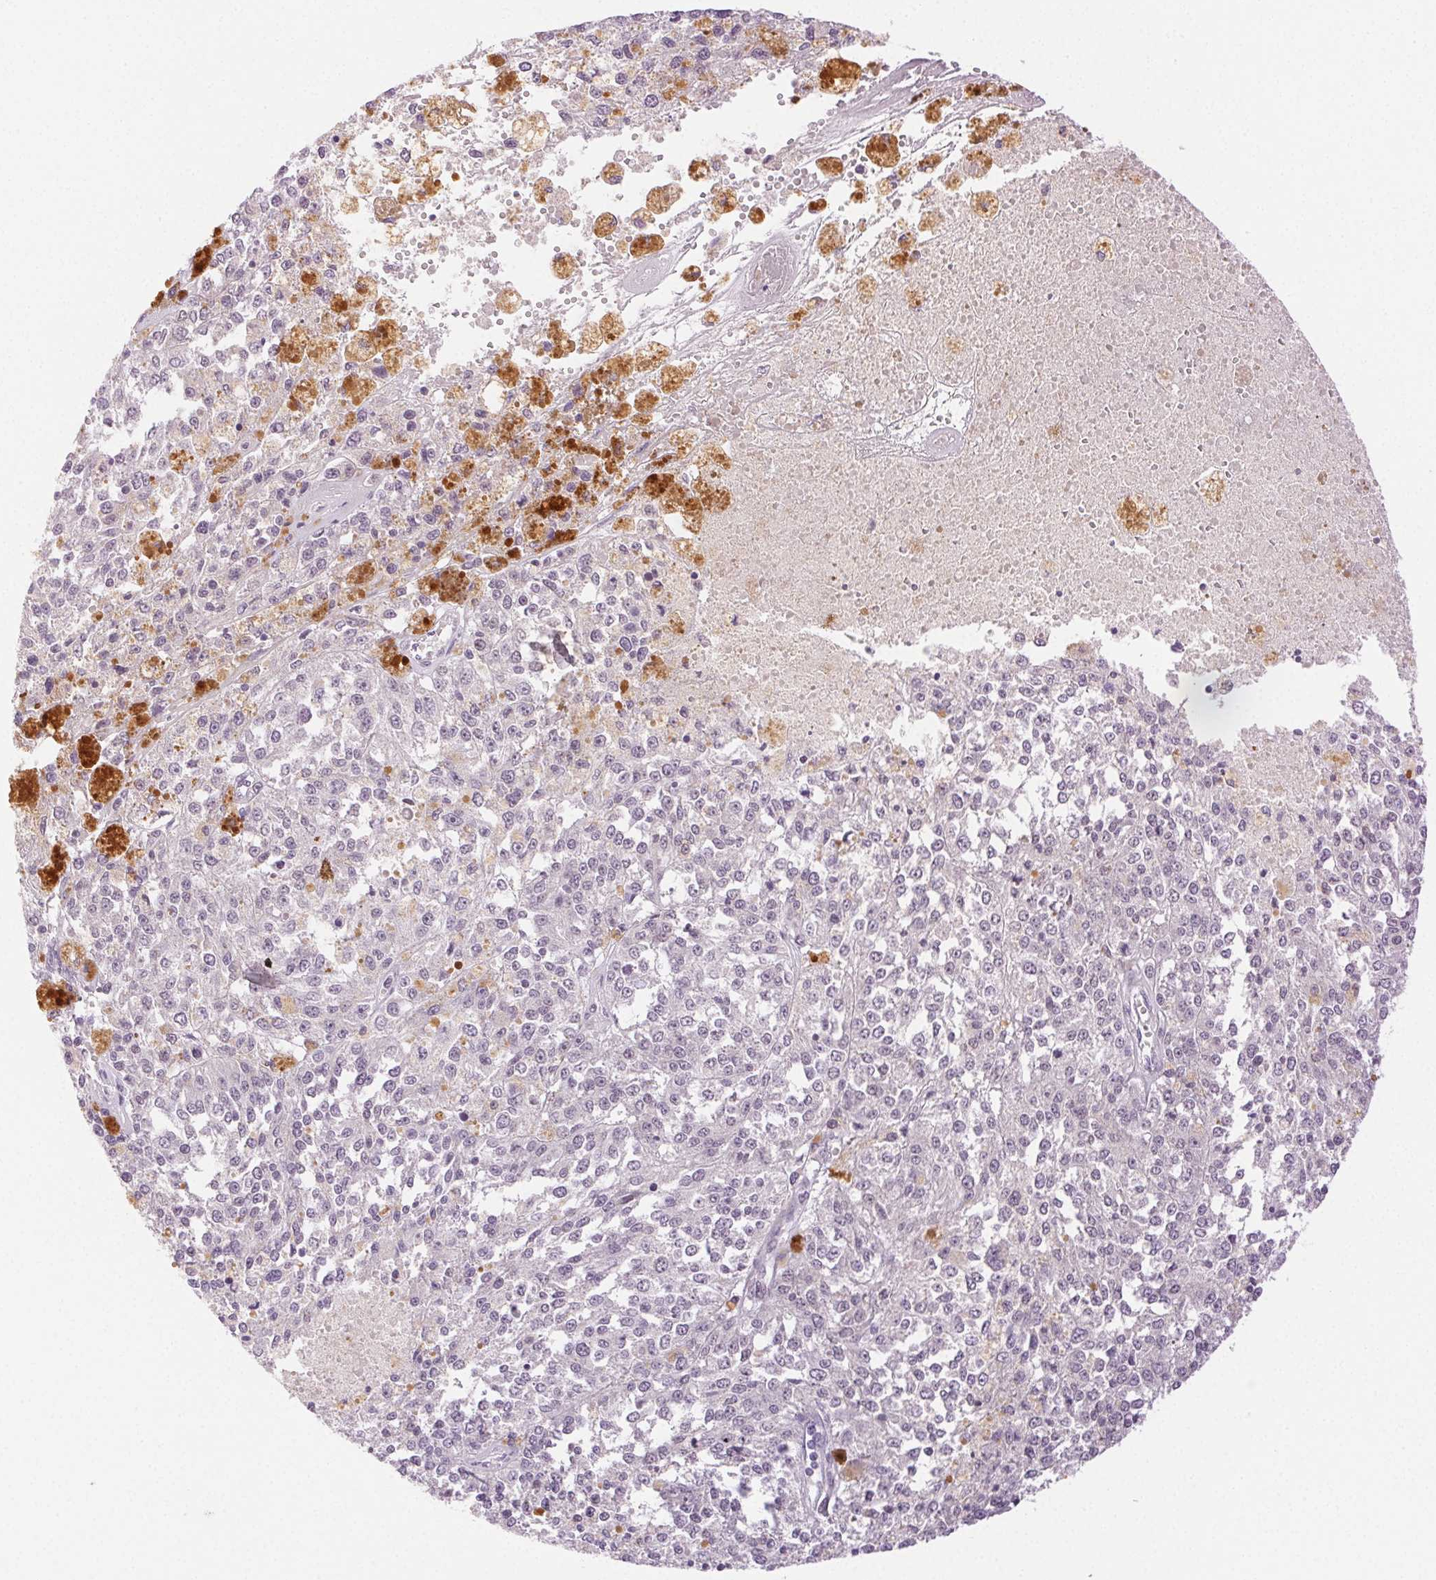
{"staining": {"intensity": "negative", "quantity": "none", "location": "none"}, "tissue": "melanoma", "cell_type": "Tumor cells", "image_type": "cancer", "snomed": [{"axis": "morphology", "description": "Malignant melanoma, Metastatic site"}, {"axis": "topography", "description": "Lymph node"}], "caption": "Malignant melanoma (metastatic site) stained for a protein using IHC reveals no expression tumor cells.", "gene": "H2AZ2", "patient": {"sex": "female", "age": 64}}